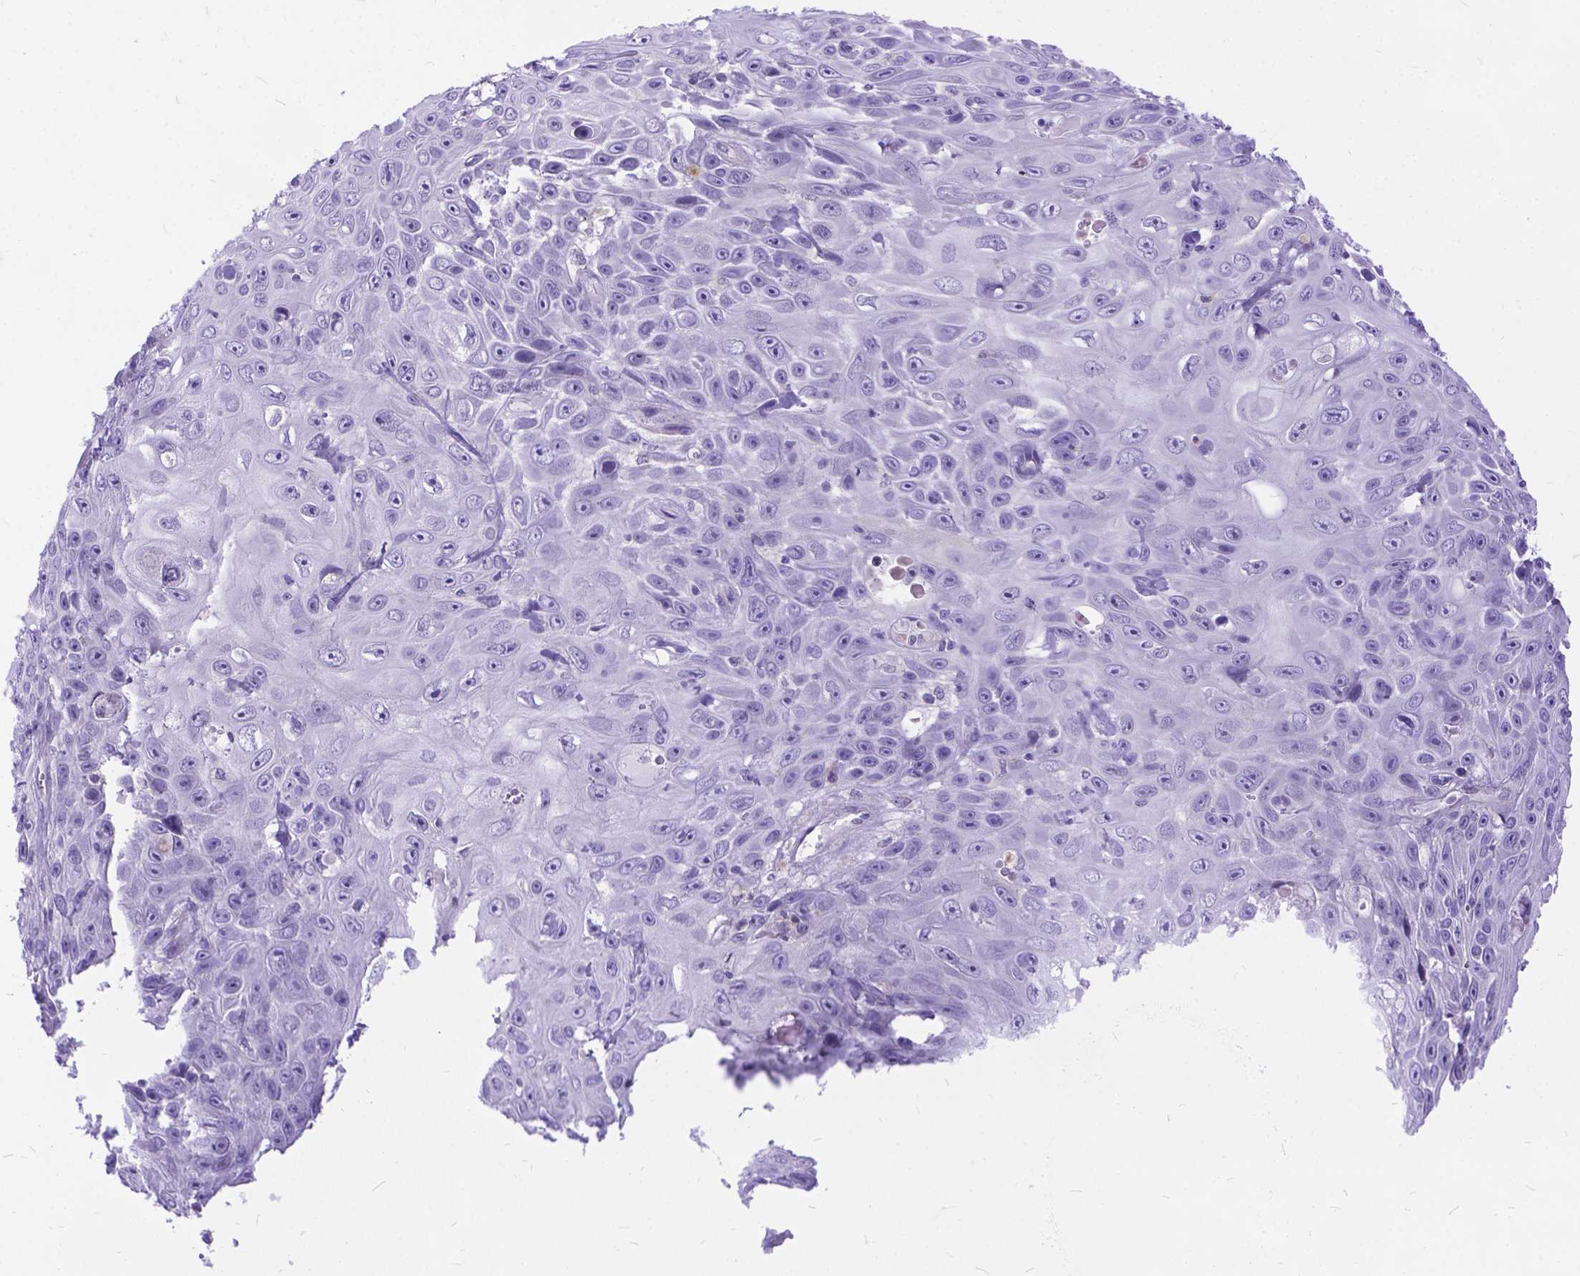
{"staining": {"intensity": "negative", "quantity": "none", "location": "none"}, "tissue": "skin cancer", "cell_type": "Tumor cells", "image_type": "cancer", "snomed": [{"axis": "morphology", "description": "Squamous cell carcinoma, NOS"}, {"axis": "topography", "description": "Skin"}], "caption": "Skin cancer stained for a protein using immunohistochemistry (IHC) shows no expression tumor cells.", "gene": "TMEM169", "patient": {"sex": "male", "age": 82}}